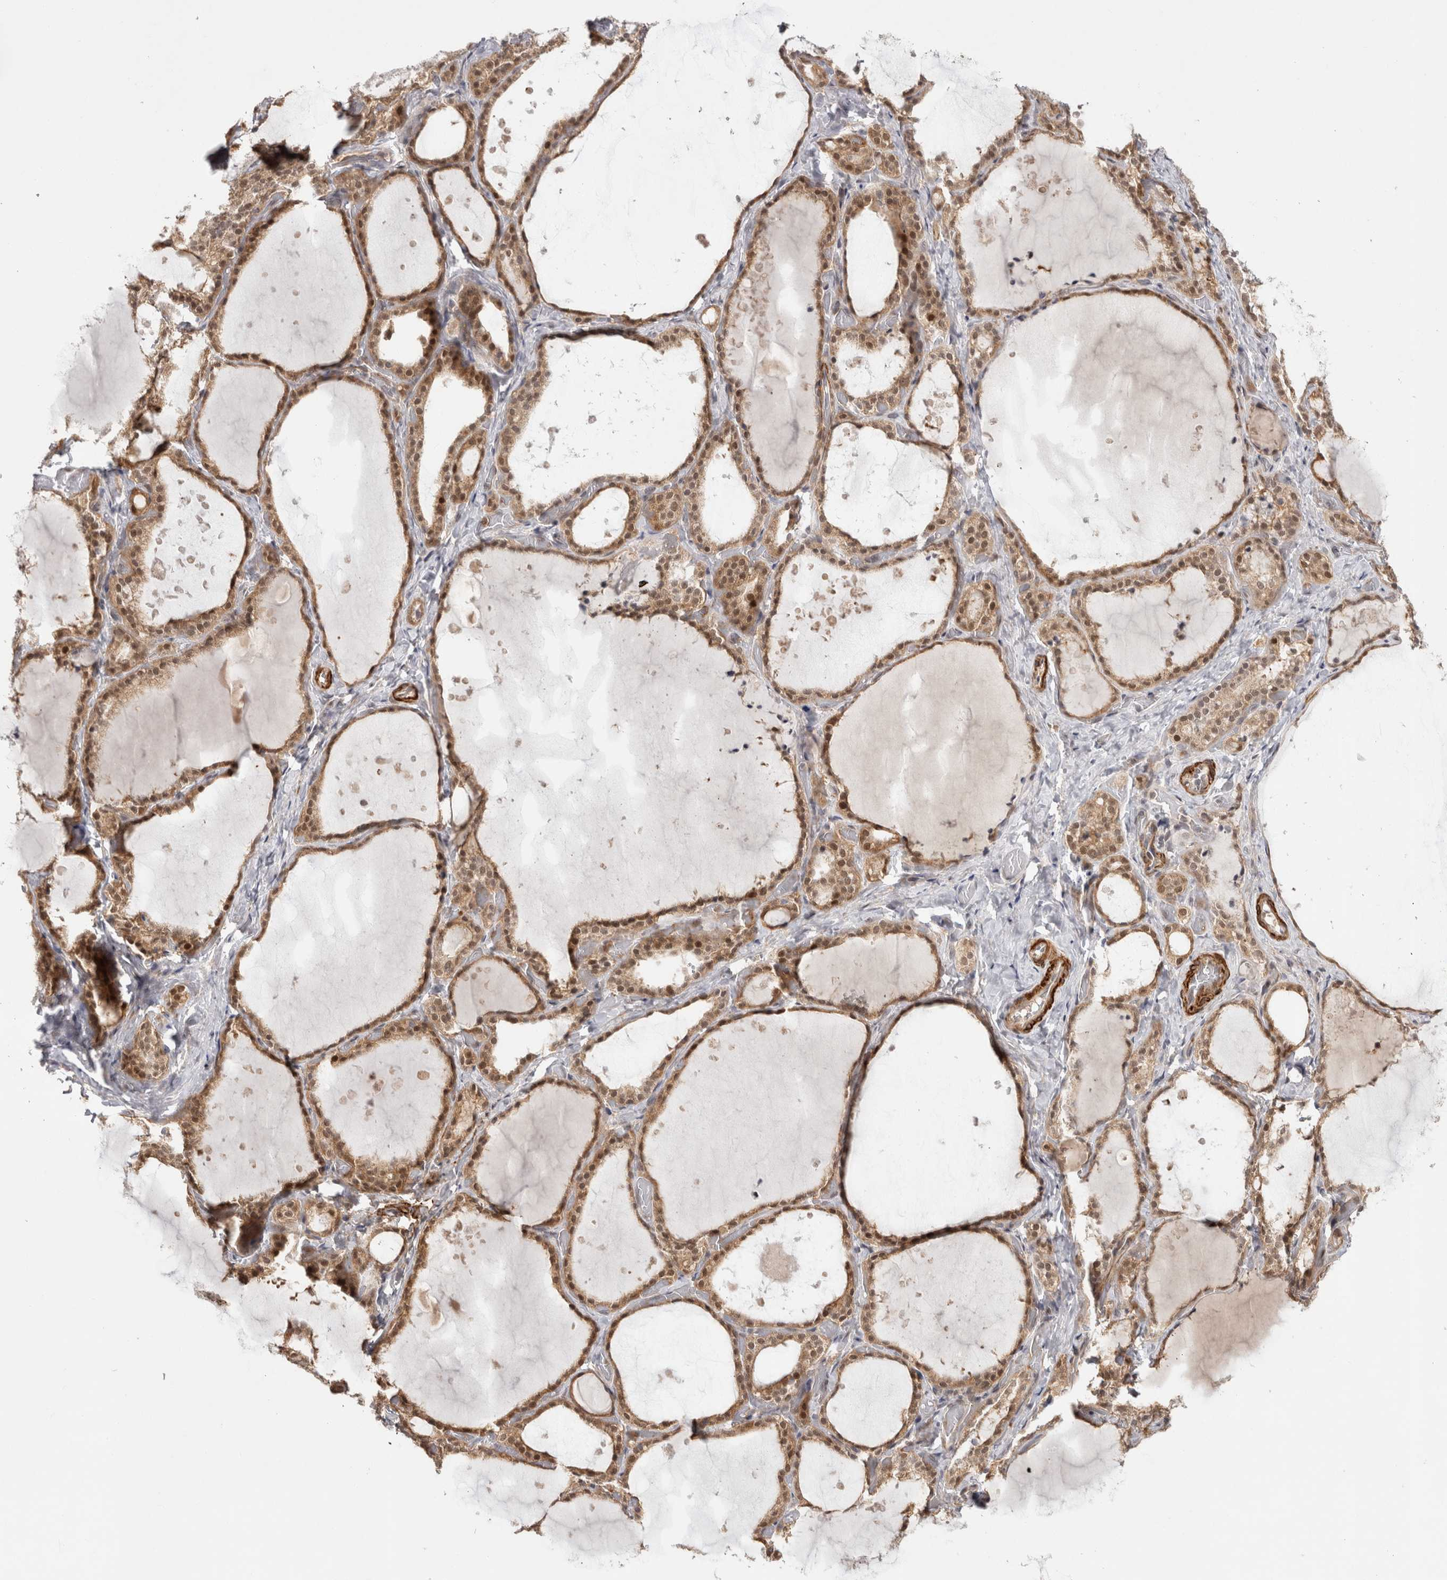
{"staining": {"intensity": "moderate", "quantity": ">75%", "location": "cytoplasmic/membranous,nuclear"}, "tissue": "thyroid gland", "cell_type": "Glandular cells", "image_type": "normal", "snomed": [{"axis": "morphology", "description": "Normal tissue, NOS"}, {"axis": "topography", "description": "Thyroid gland"}], "caption": "Thyroid gland stained with DAB (3,3'-diaminobenzidine) IHC reveals medium levels of moderate cytoplasmic/membranous,nuclear positivity in about >75% of glandular cells.", "gene": "ZNF318", "patient": {"sex": "female", "age": 44}}